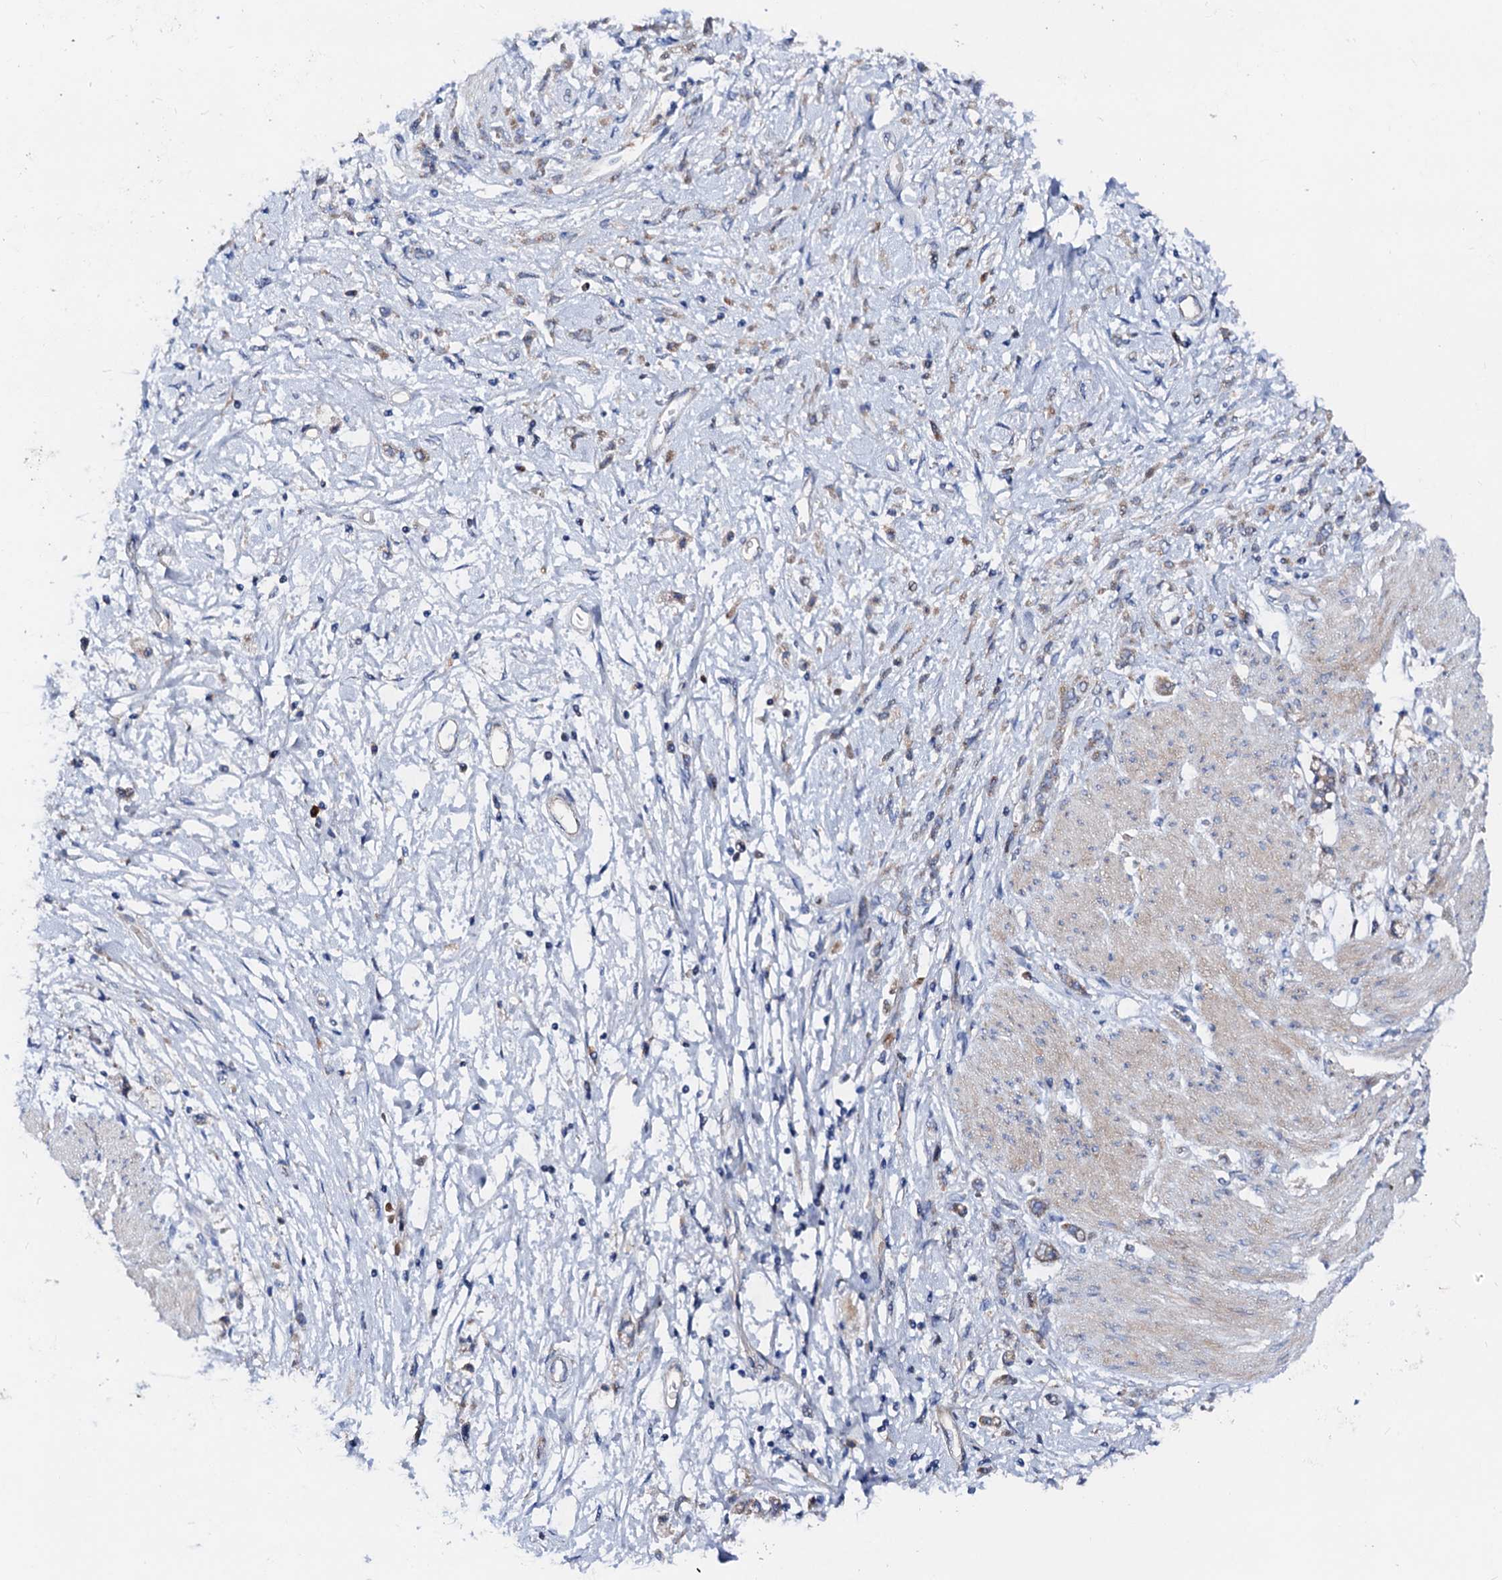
{"staining": {"intensity": "weak", "quantity": "<25%", "location": "cytoplasmic/membranous"}, "tissue": "stomach cancer", "cell_type": "Tumor cells", "image_type": "cancer", "snomed": [{"axis": "morphology", "description": "Adenocarcinoma, NOS"}, {"axis": "topography", "description": "Stomach"}], "caption": "Immunohistochemistry (IHC) micrograph of neoplastic tissue: human stomach adenocarcinoma stained with DAB demonstrates no significant protein expression in tumor cells.", "gene": "SLC10A7", "patient": {"sex": "female", "age": 60}}